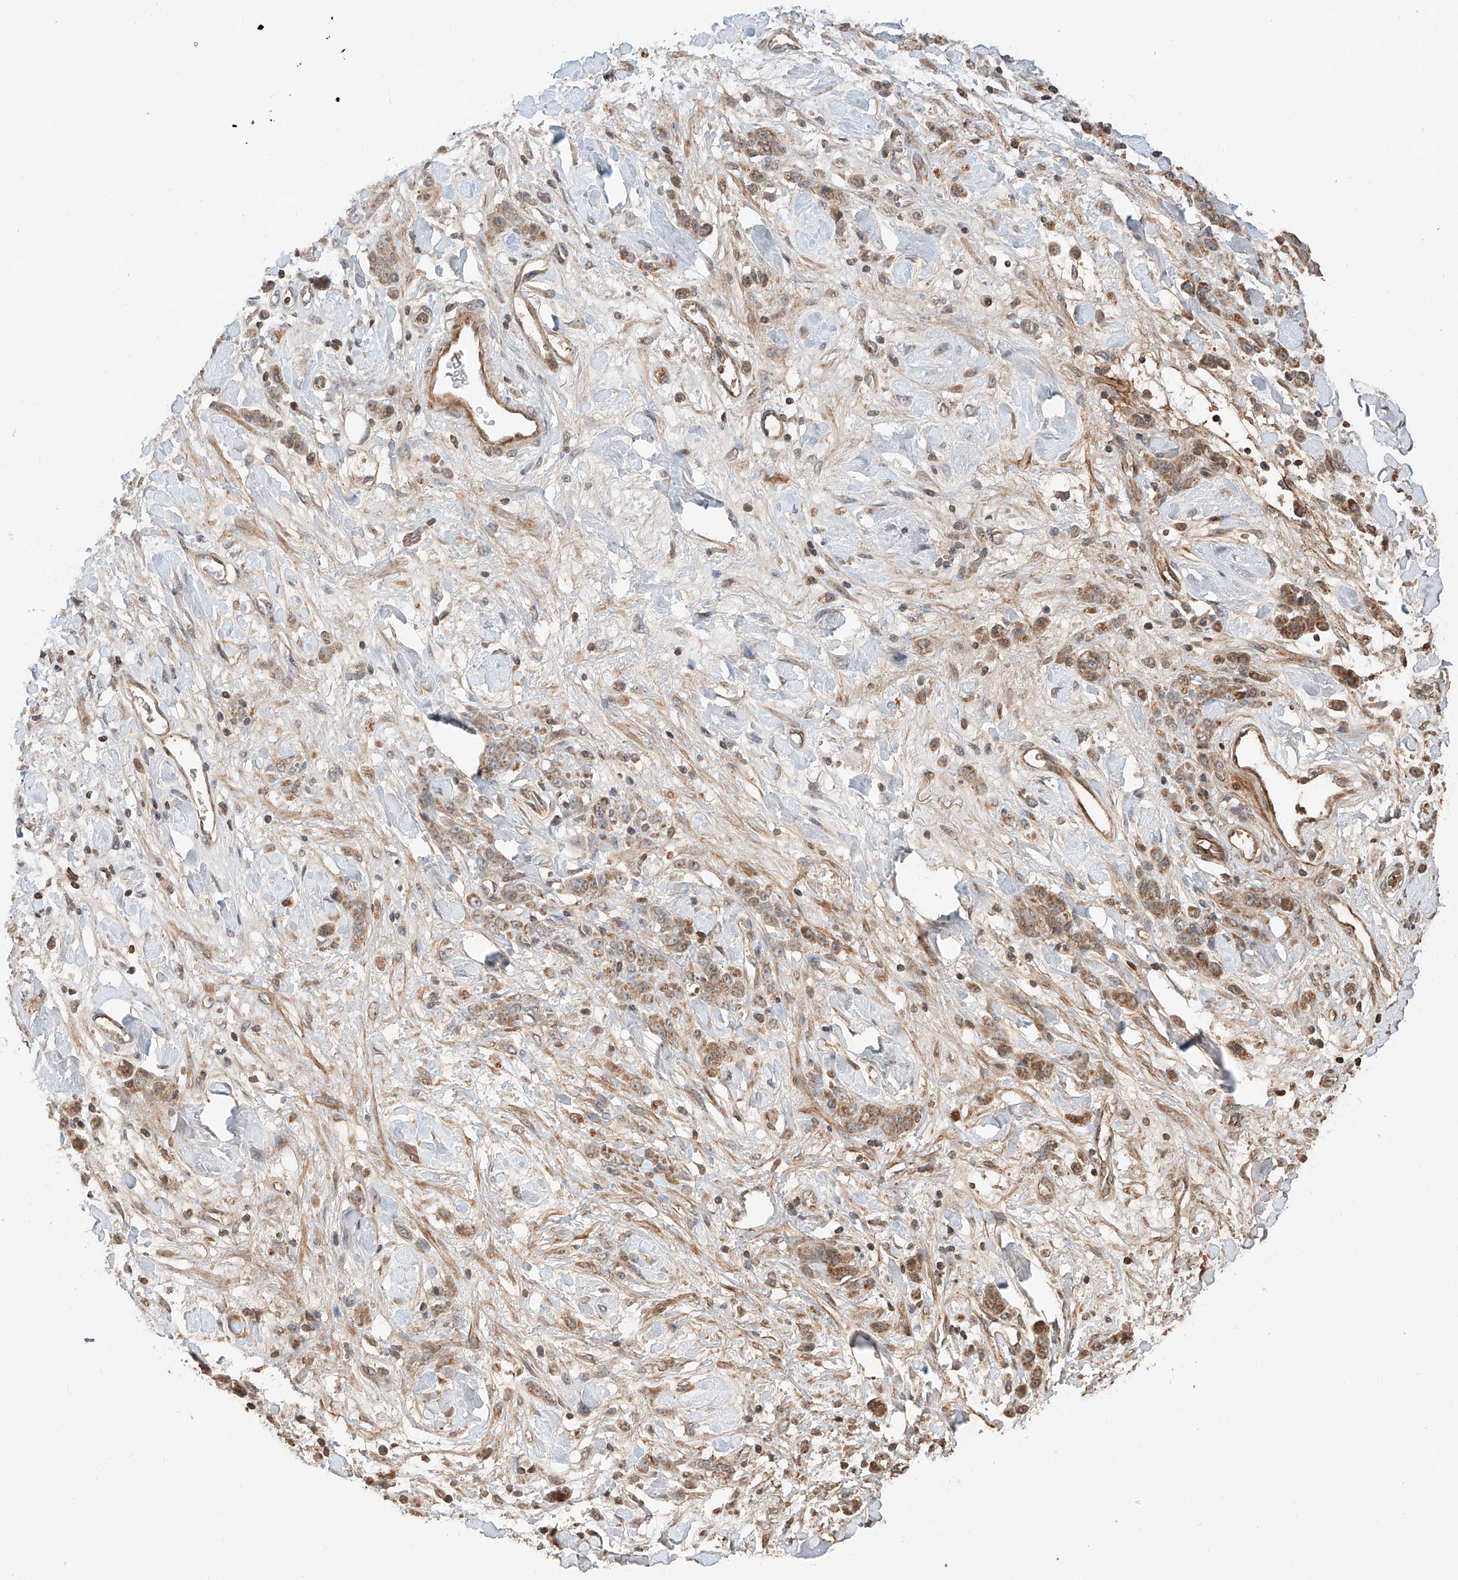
{"staining": {"intensity": "moderate", "quantity": "25%-75%", "location": "cytoplasmic/membranous"}, "tissue": "stomach cancer", "cell_type": "Tumor cells", "image_type": "cancer", "snomed": [{"axis": "morphology", "description": "Normal tissue, NOS"}, {"axis": "morphology", "description": "Adenocarcinoma, NOS"}, {"axis": "topography", "description": "Stomach"}], "caption": "Immunohistochemistry (IHC) (DAB (3,3'-diaminobenzidine)) staining of human adenocarcinoma (stomach) displays moderate cytoplasmic/membranous protein positivity in approximately 25%-75% of tumor cells.", "gene": "ARHGAP33", "patient": {"sex": "male", "age": 82}}